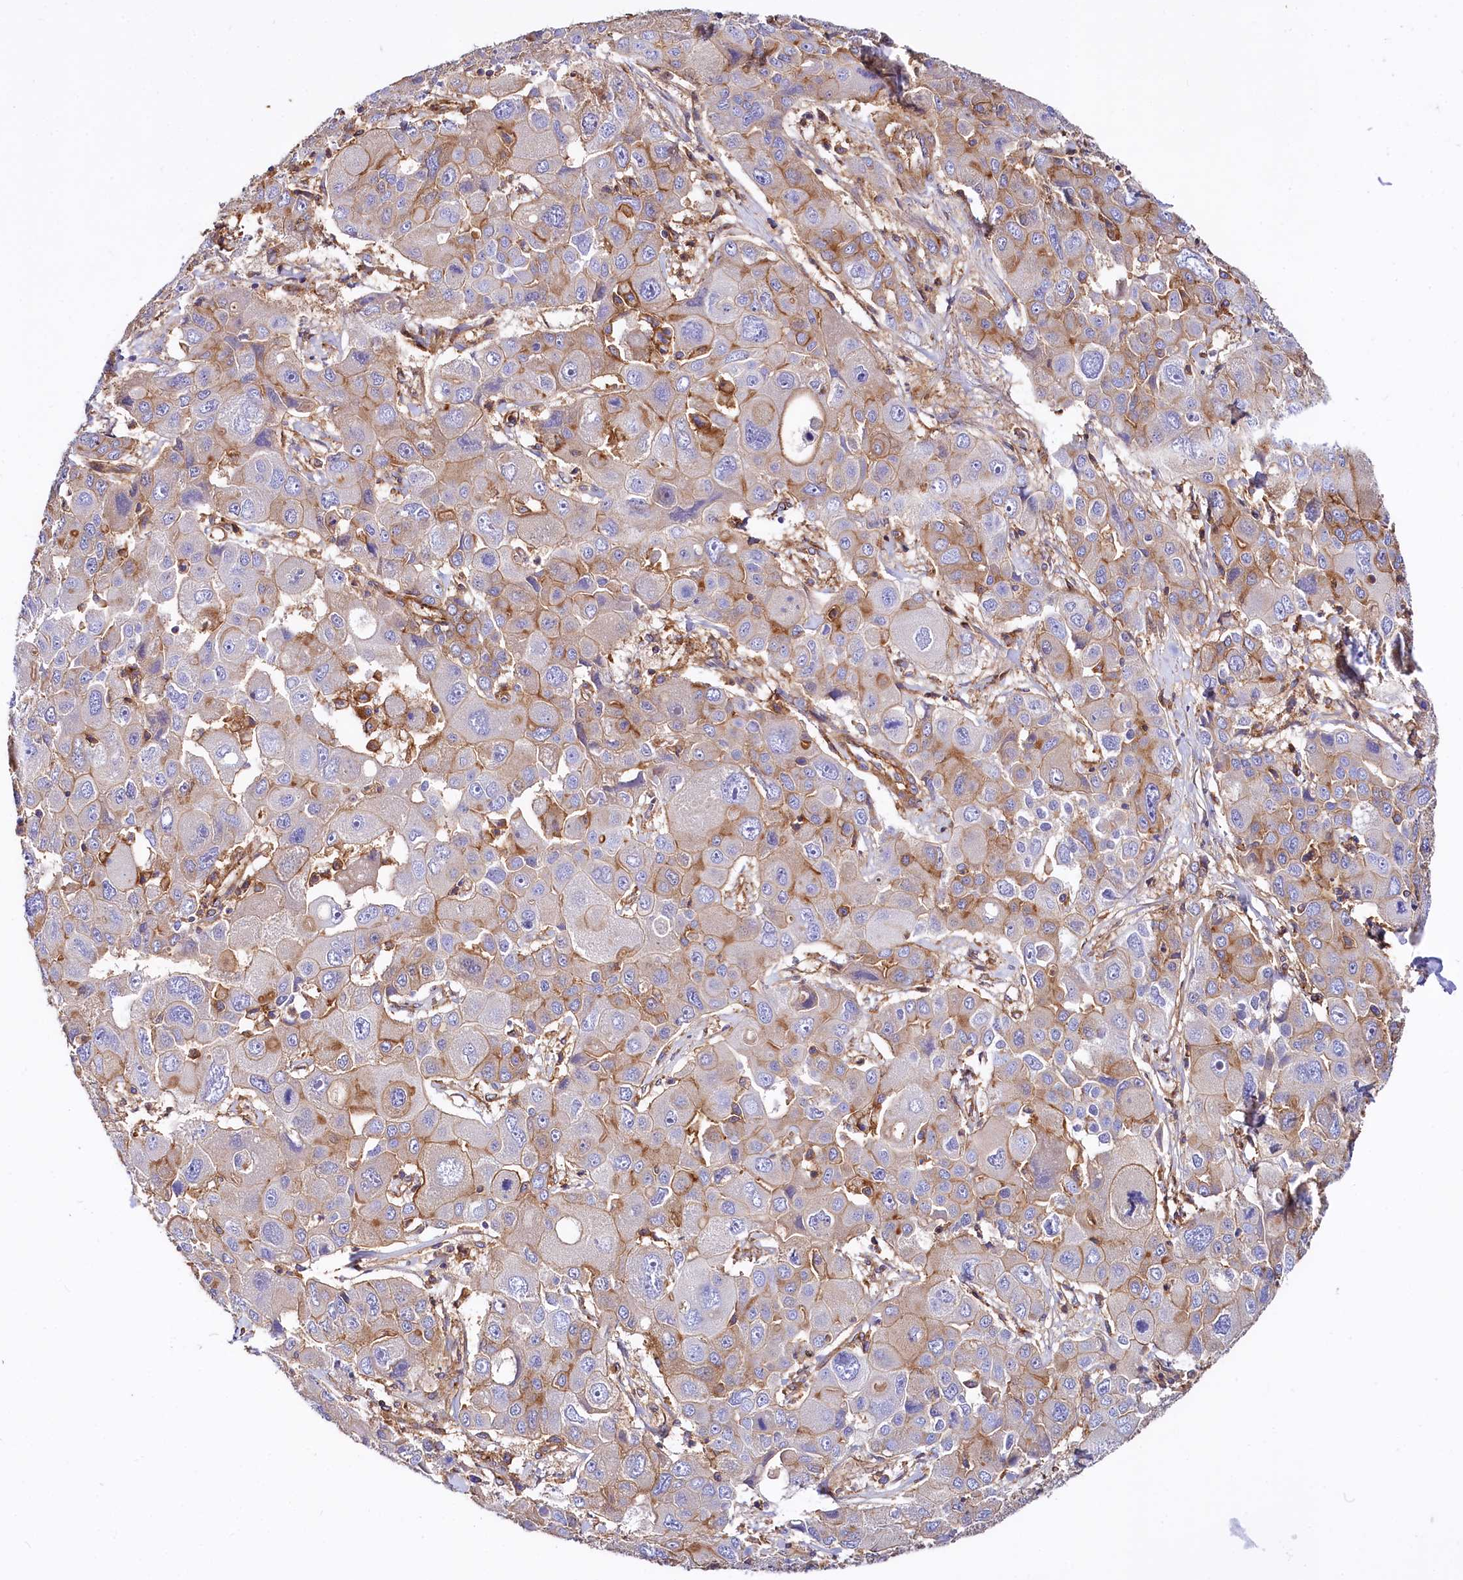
{"staining": {"intensity": "moderate", "quantity": "25%-75%", "location": "cytoplasmic/membranous"}, "tissue": "liver cancer", "cell_type": "Tumor cells", "image_type": "cancer", "snomed": [{"axis": "morphology", "description": "Cholangiocarcinoma"}, {"axis": "topography", "description": "Liver"}], "caption": "Liver cancer (cholangiocarcinoma) was stained to show a protein in brown. There is medium levels of moderate cytoplasmic/membranous positivity in approximately 25%-75% of tumor cells.", "gene": "ANO6", "patient": {"sex": "male", "age": 67}}